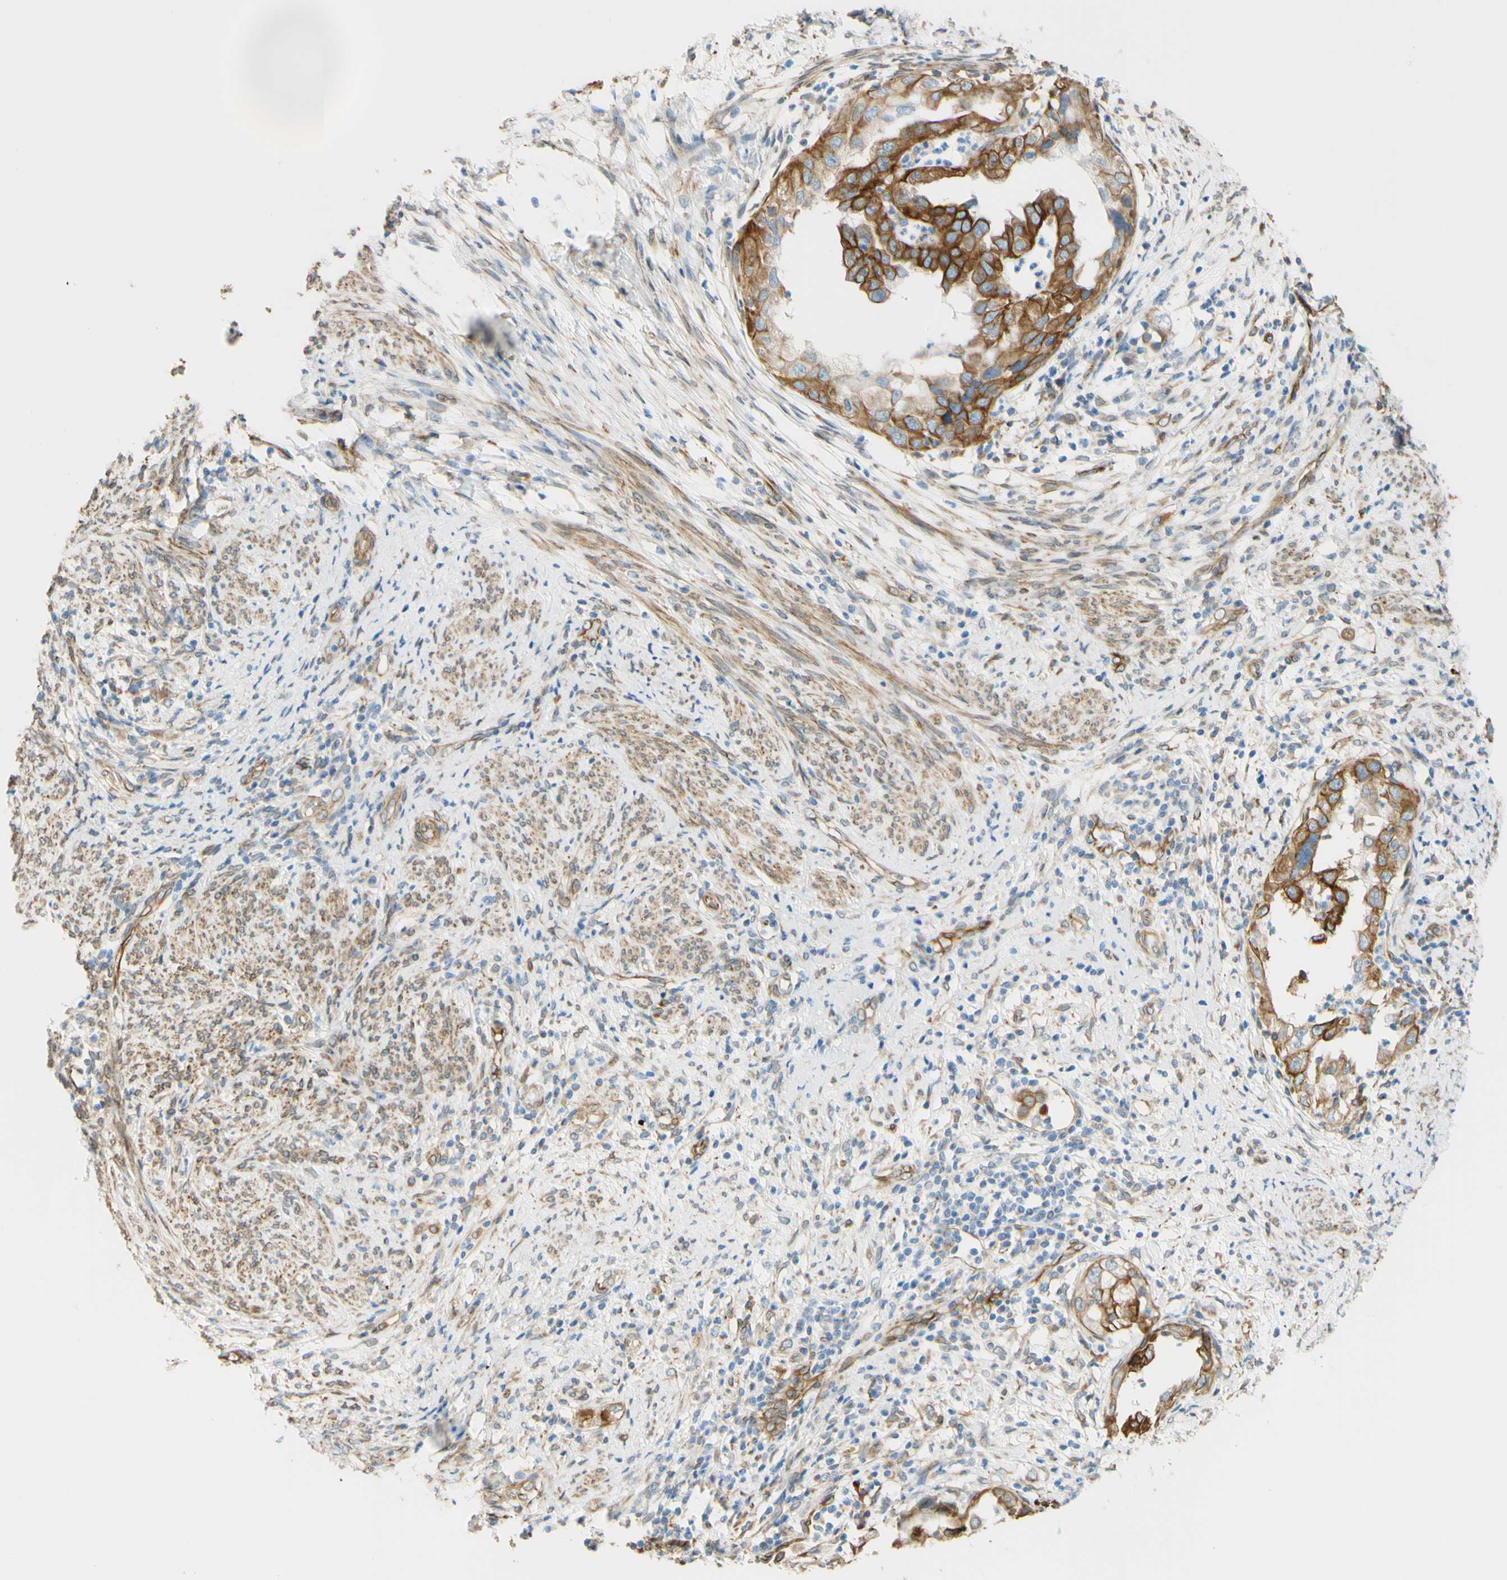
{"staining": {"intensity": "strong", "quantity": "25%-75%", "location": "cytoplasmic/membranous"}, "tissue": "endometrial cancer", "cell_type": "Tumor cells", "image_type": "cancer", "snomed": [{"axis": "morphology", "description": "Adenocarcinoma, NOS"}, {"axis": "topography", "description": "Endometrium"}], "caption": "A high amount of strong cytoplasmic/membranous staining is seen in about 25%-75% of tumor cells in endometrial cancer (adenocarcinoma) tissue.", "gene": "ENDOD1", "patient": {"sex": "female", "age": 85}}